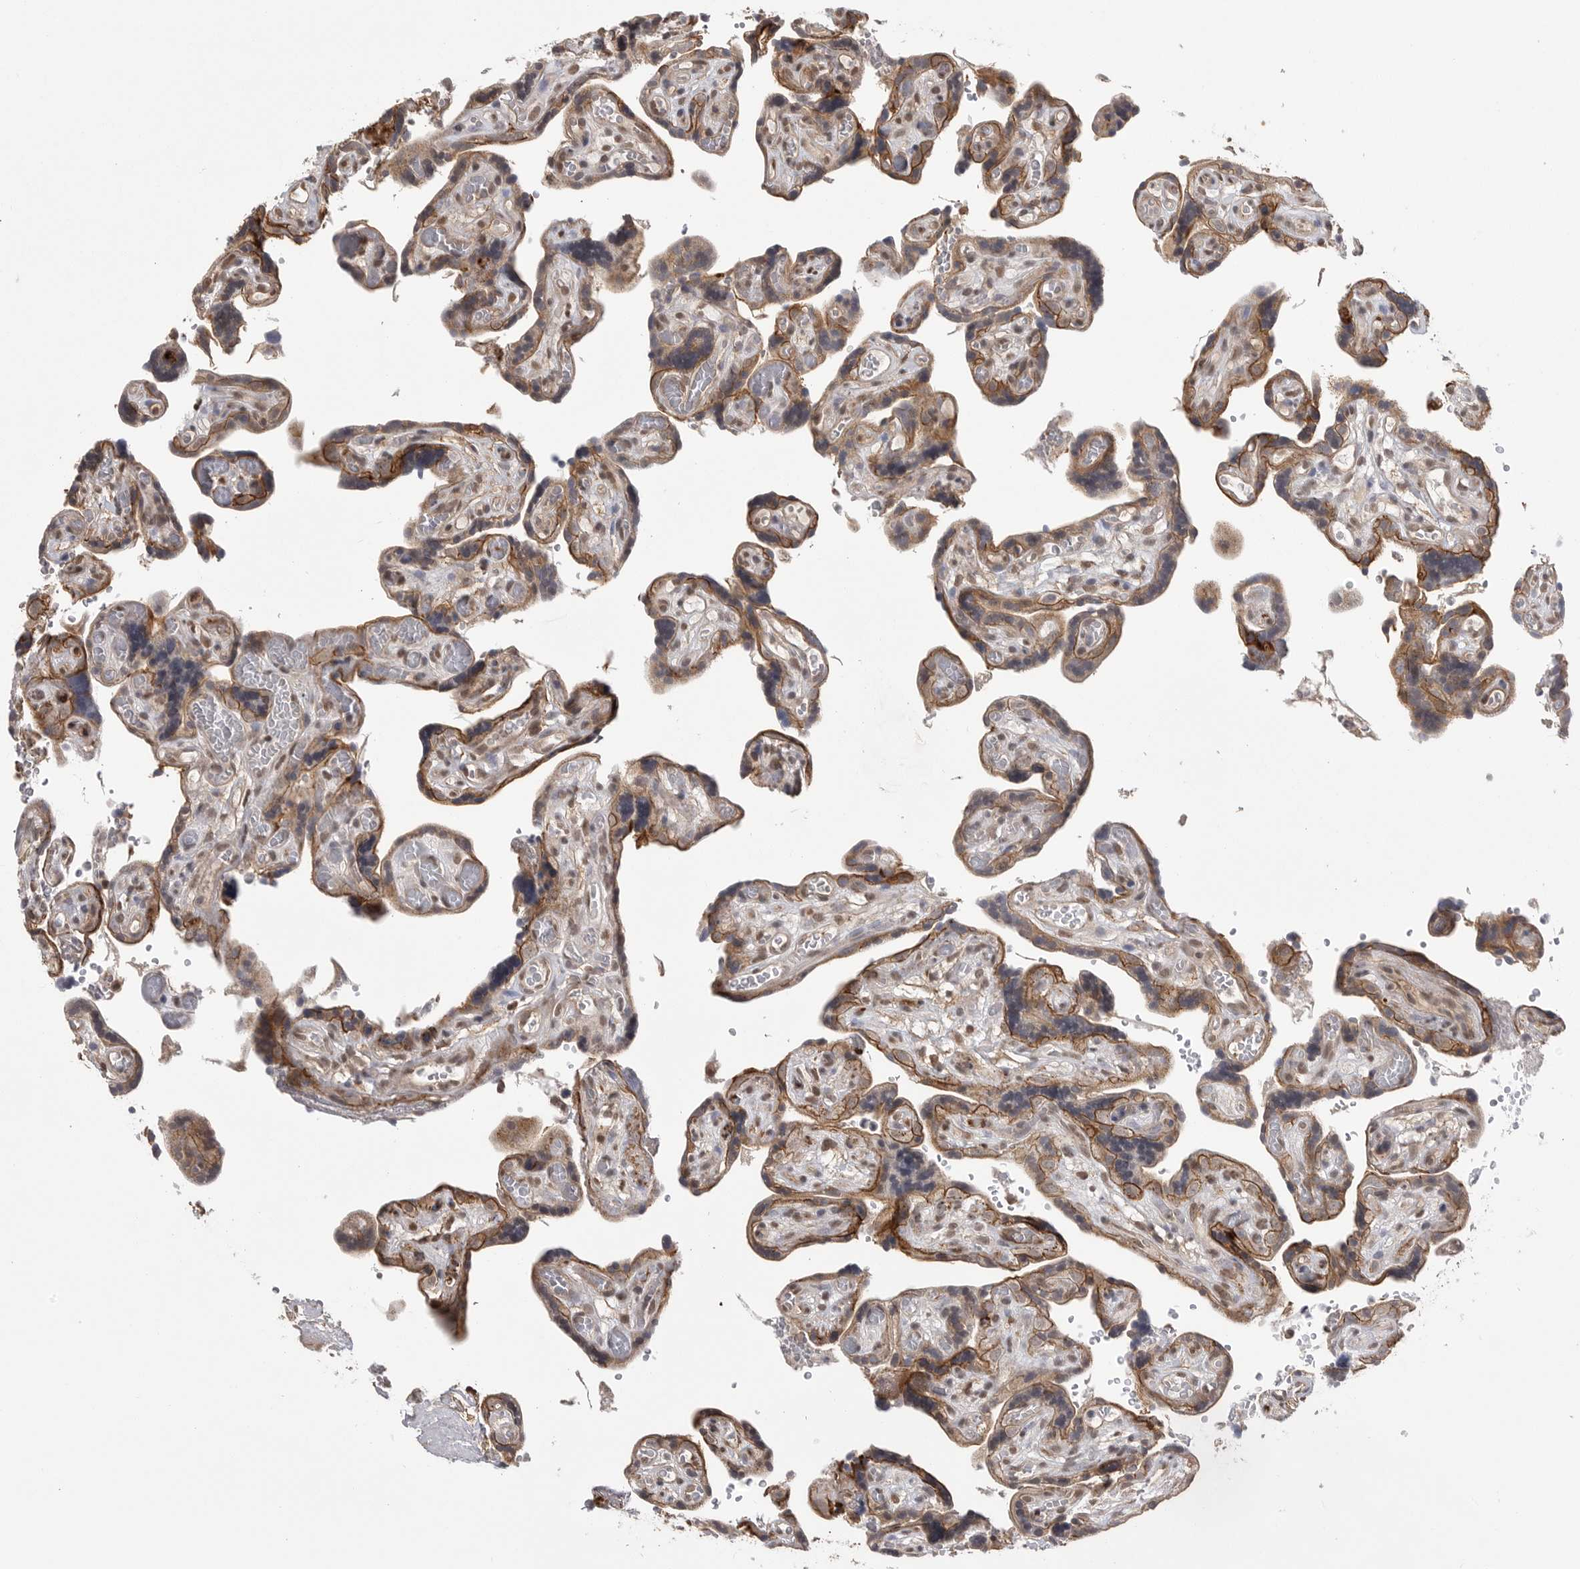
{"staining": {"intensity": "strong", "quantity": ">75%", "location": "cytoplasmic/membranous,nuclear"}, "tissue": "placenta", "cell_type": "Decidual cells", "image_type": "normal", "snomed": [{"axis": "morphology", "description": "Normal tissue, NOS"}, {"axis": "topography", "description": "Placenta"}], "caption": "Approximately >75% of decidual cells in normal placenta reveal strong cytoplasmic/membranous,nuclear protein staining as visualized by brown immunohistochemical staining.", "gene": "NECTIN1", "patient": {"sex": "female", "age": 30}}